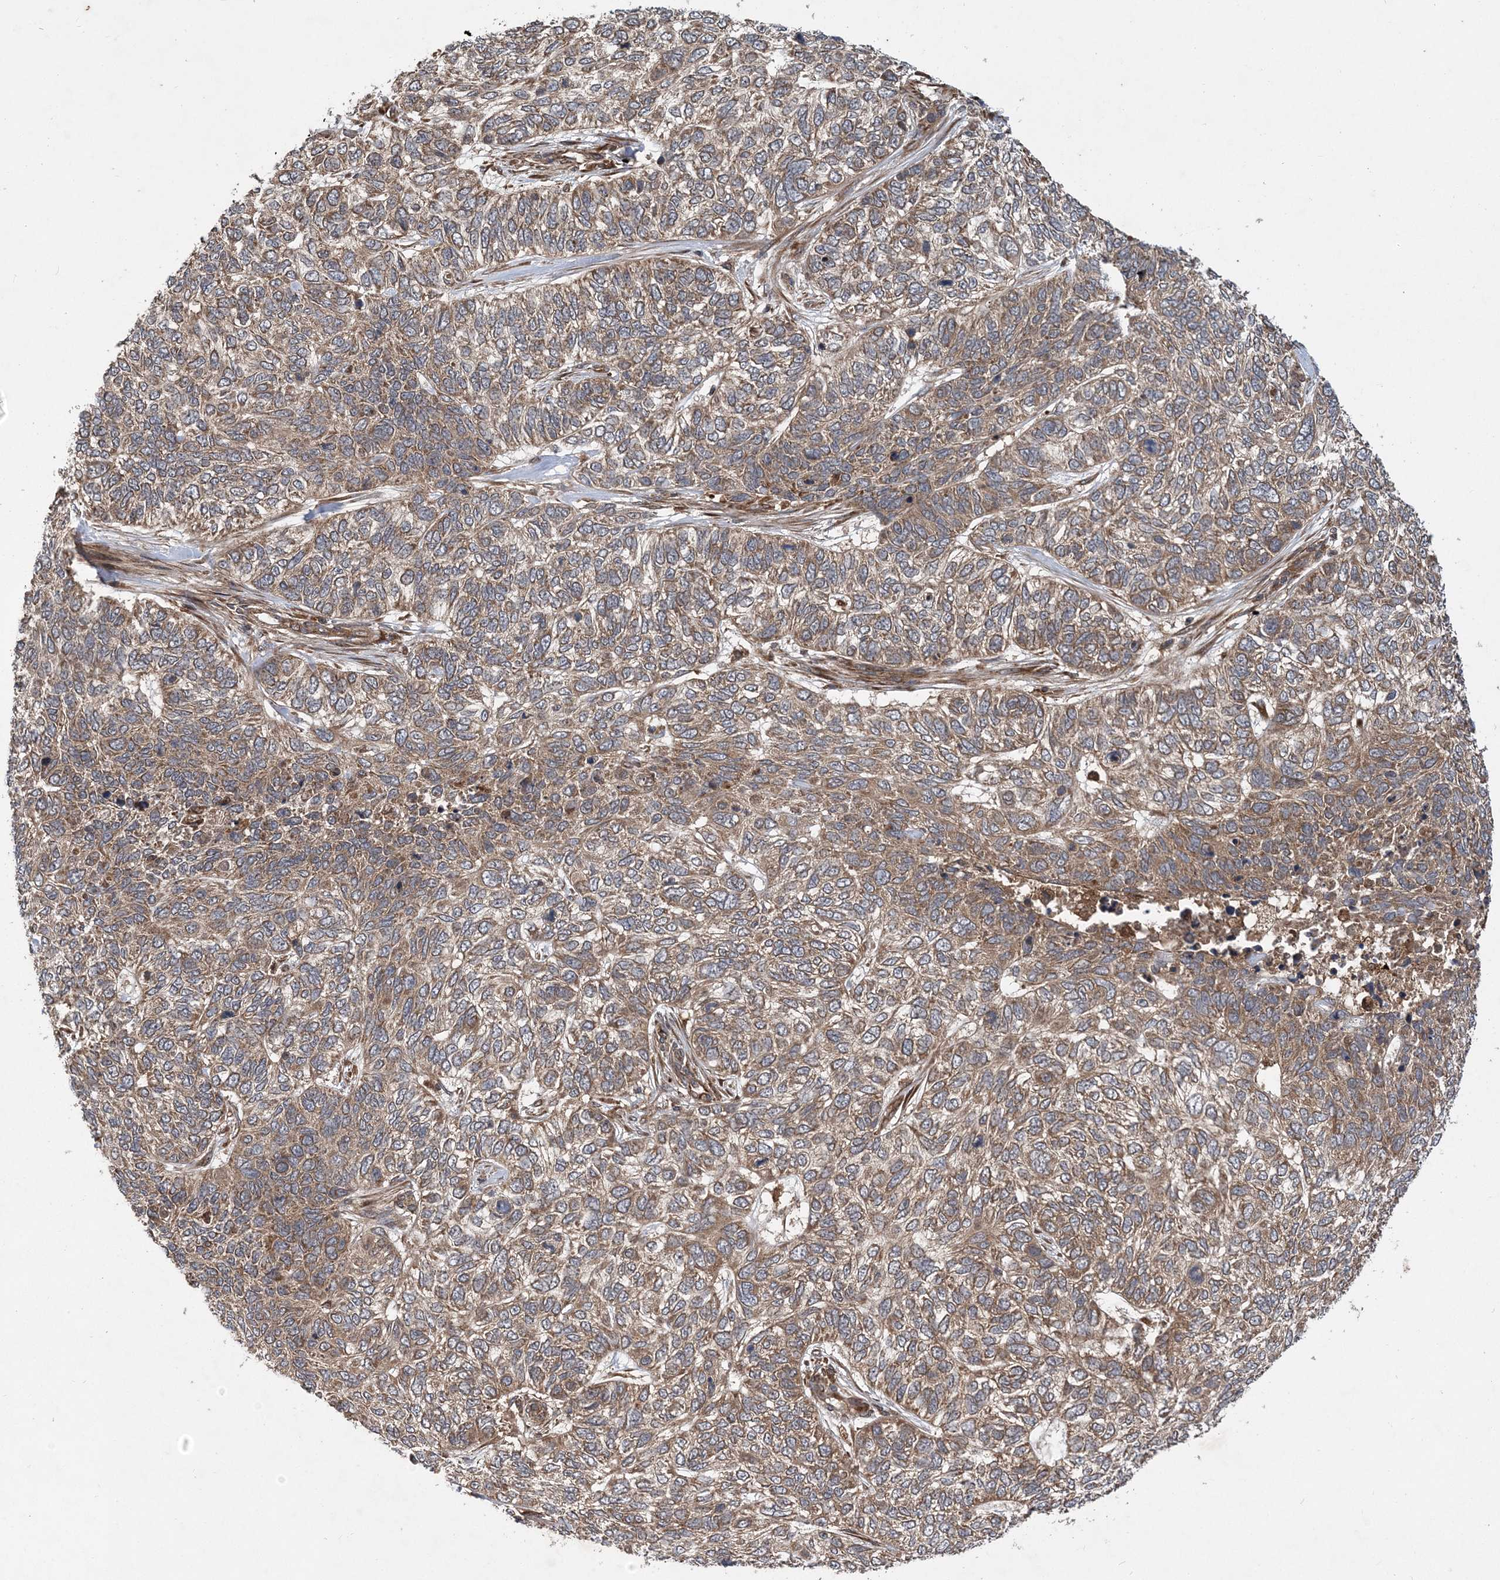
{"staining": {"intensity": "weak", "quantity": "25%-75%", "location": "cytoplasmic/membranous"}, "tissue": "skin cancer", "cell_type": "Tumor cells", "image_type": "cancer", "snomed": [{"axis": "morphology", "description": "Basal cell carcinoma"}, {"axis": "topography", "description": "Skin"}], "caption": "Immunohistochemistry (IHC) (DAB (3,3'-diaminobenzidine)) staining of skin cancer demonstrates weak cytoplasmic/membranous protein positivity in approximately 25%-75% of tumor cells.", "gene": "ATG3", "patient": {"sex": "female", "age": 65}}